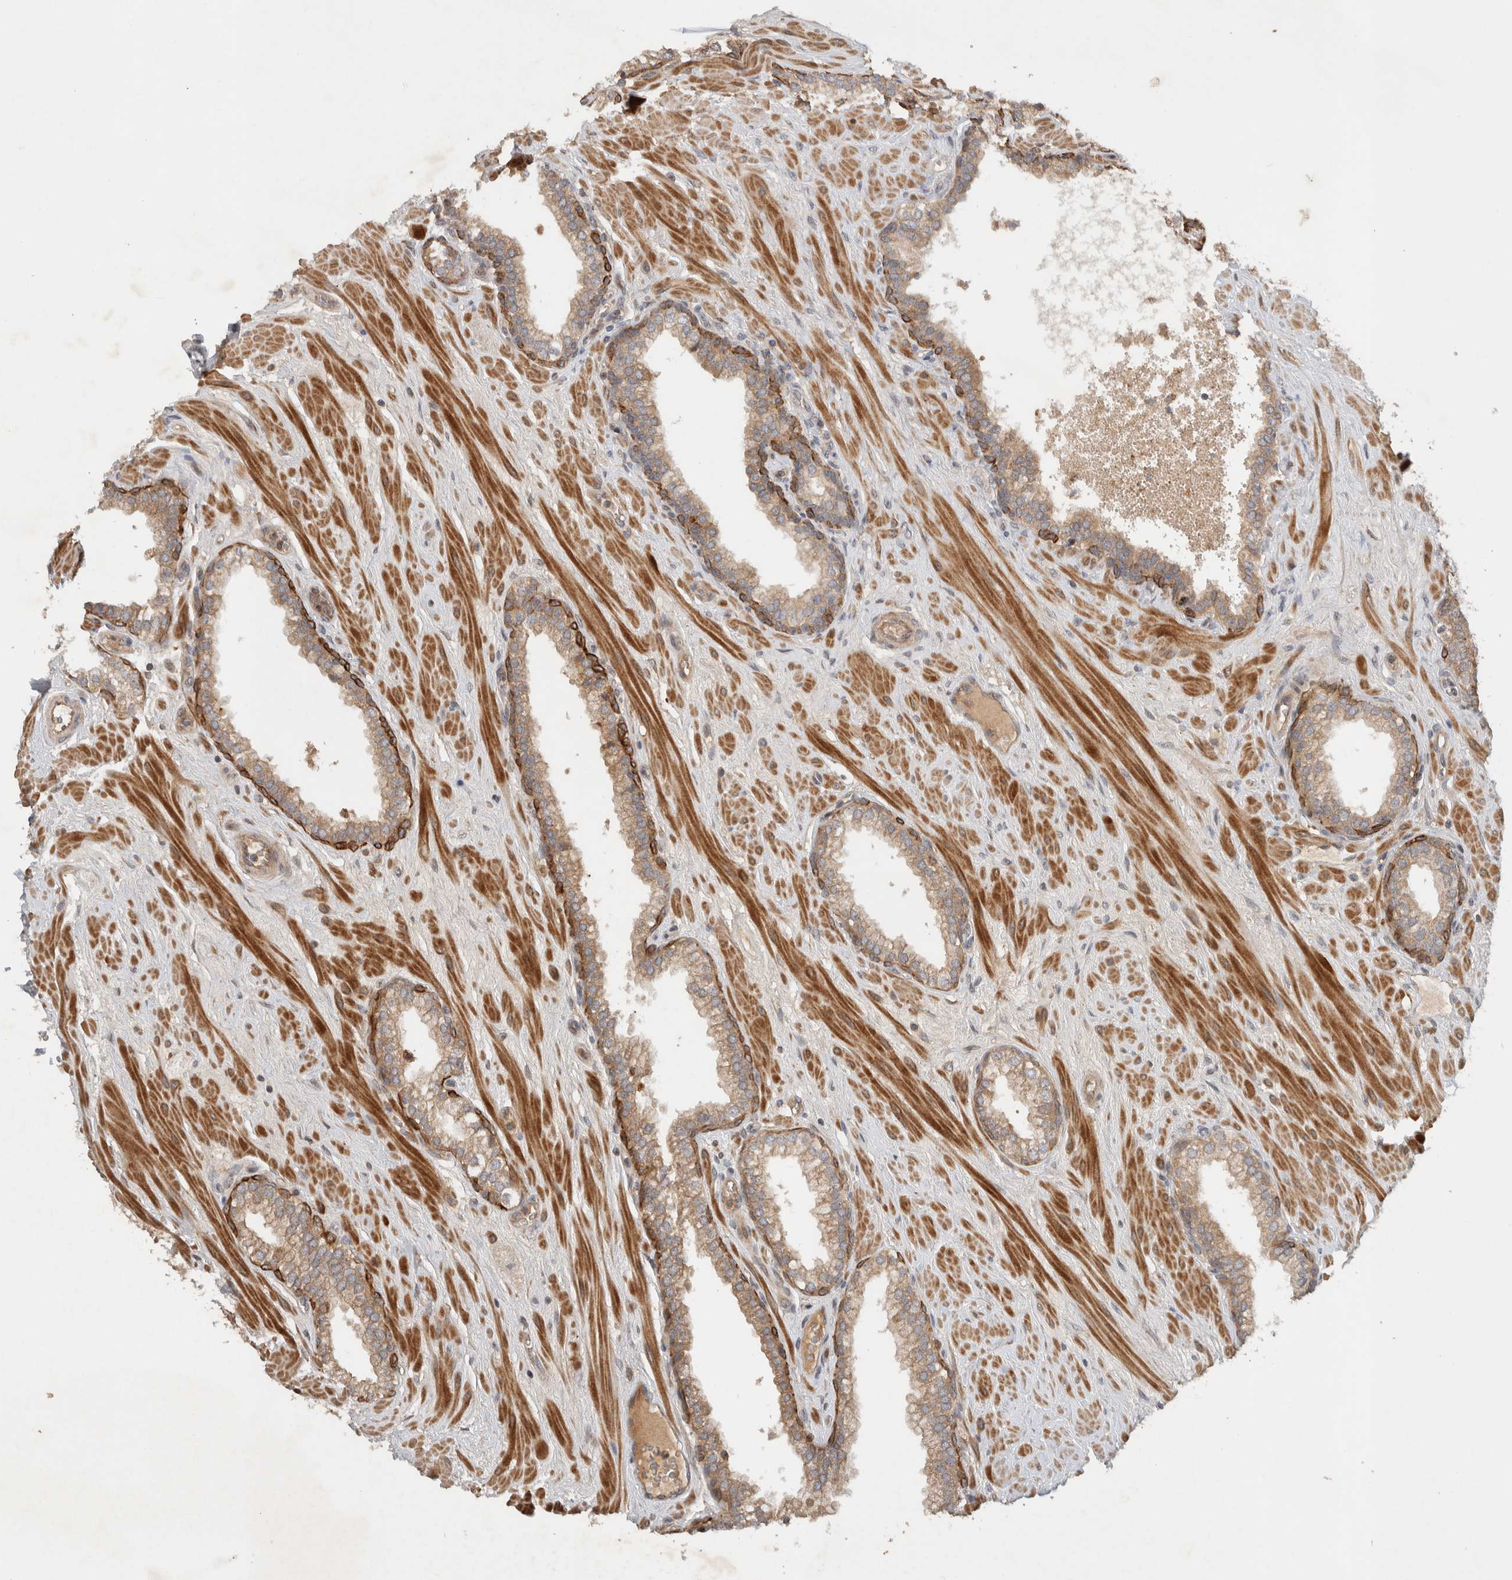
{"staining": {"intensity": "strong", "quantity": "<25%", "location": "cytoplasmic/membranous"}, "tissue": "prostate", "cell_type": "Glandular cells", "image_type": "normal", "snomed": [{"axis": "morphology", "description": "Normal tissue, NOS"}, {"axis": "morphology", "description": "Urothelial carcinoma, Low grade"}, {"axis": "topography", "description": "Urinary bladder"}, {"axis": "topography", "description": "Prostate"}], "caption": "High-power microscopy captured an IHC image of normal prostate, revealing strong cytoplasmic/membranous expression in about <25% of glandular cells.", "gene": "ARMC9", "patient": {"sex": "male", "age": 60}}